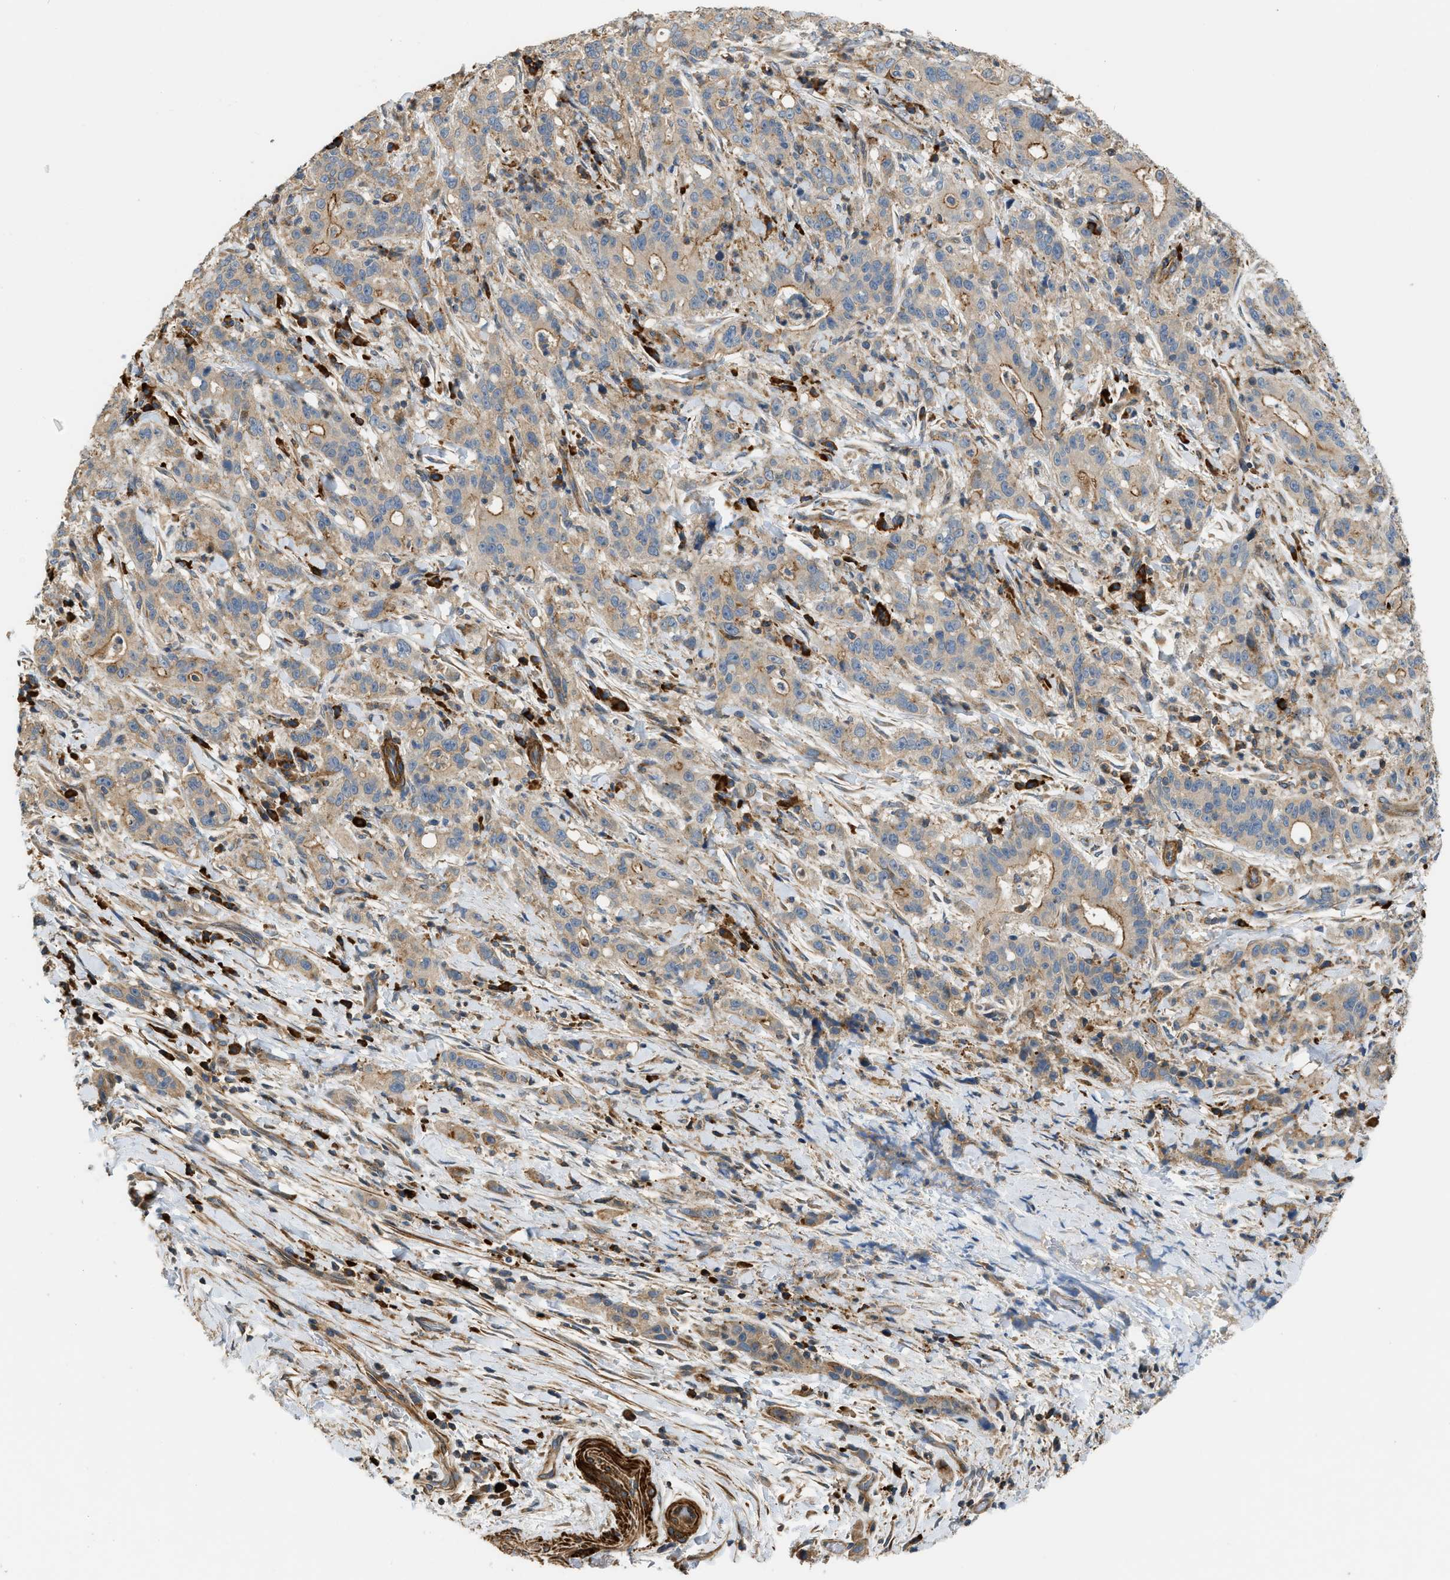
{"staining": {"intensity": "moderate", "quantity": "25%-75%", "location": "cytoplasmic/membranous"}, "tissue": "liver cancer", "cell_type": "Tumor cells", "image_type": "cancer", "snomed": [{"axis": "morphology", "description": "Cholangiocarcinoma"}, {"axis": "topography", "description": "Liver"}], "caption": "Liver cancer was stained to show a protein in brown. There is medium levels of moderate cytoplasmic/membranous staining in about 25%-75% of tumor cells.", "gene": "BTN3A2", "patient": {"sex": "female", "age": 38}}